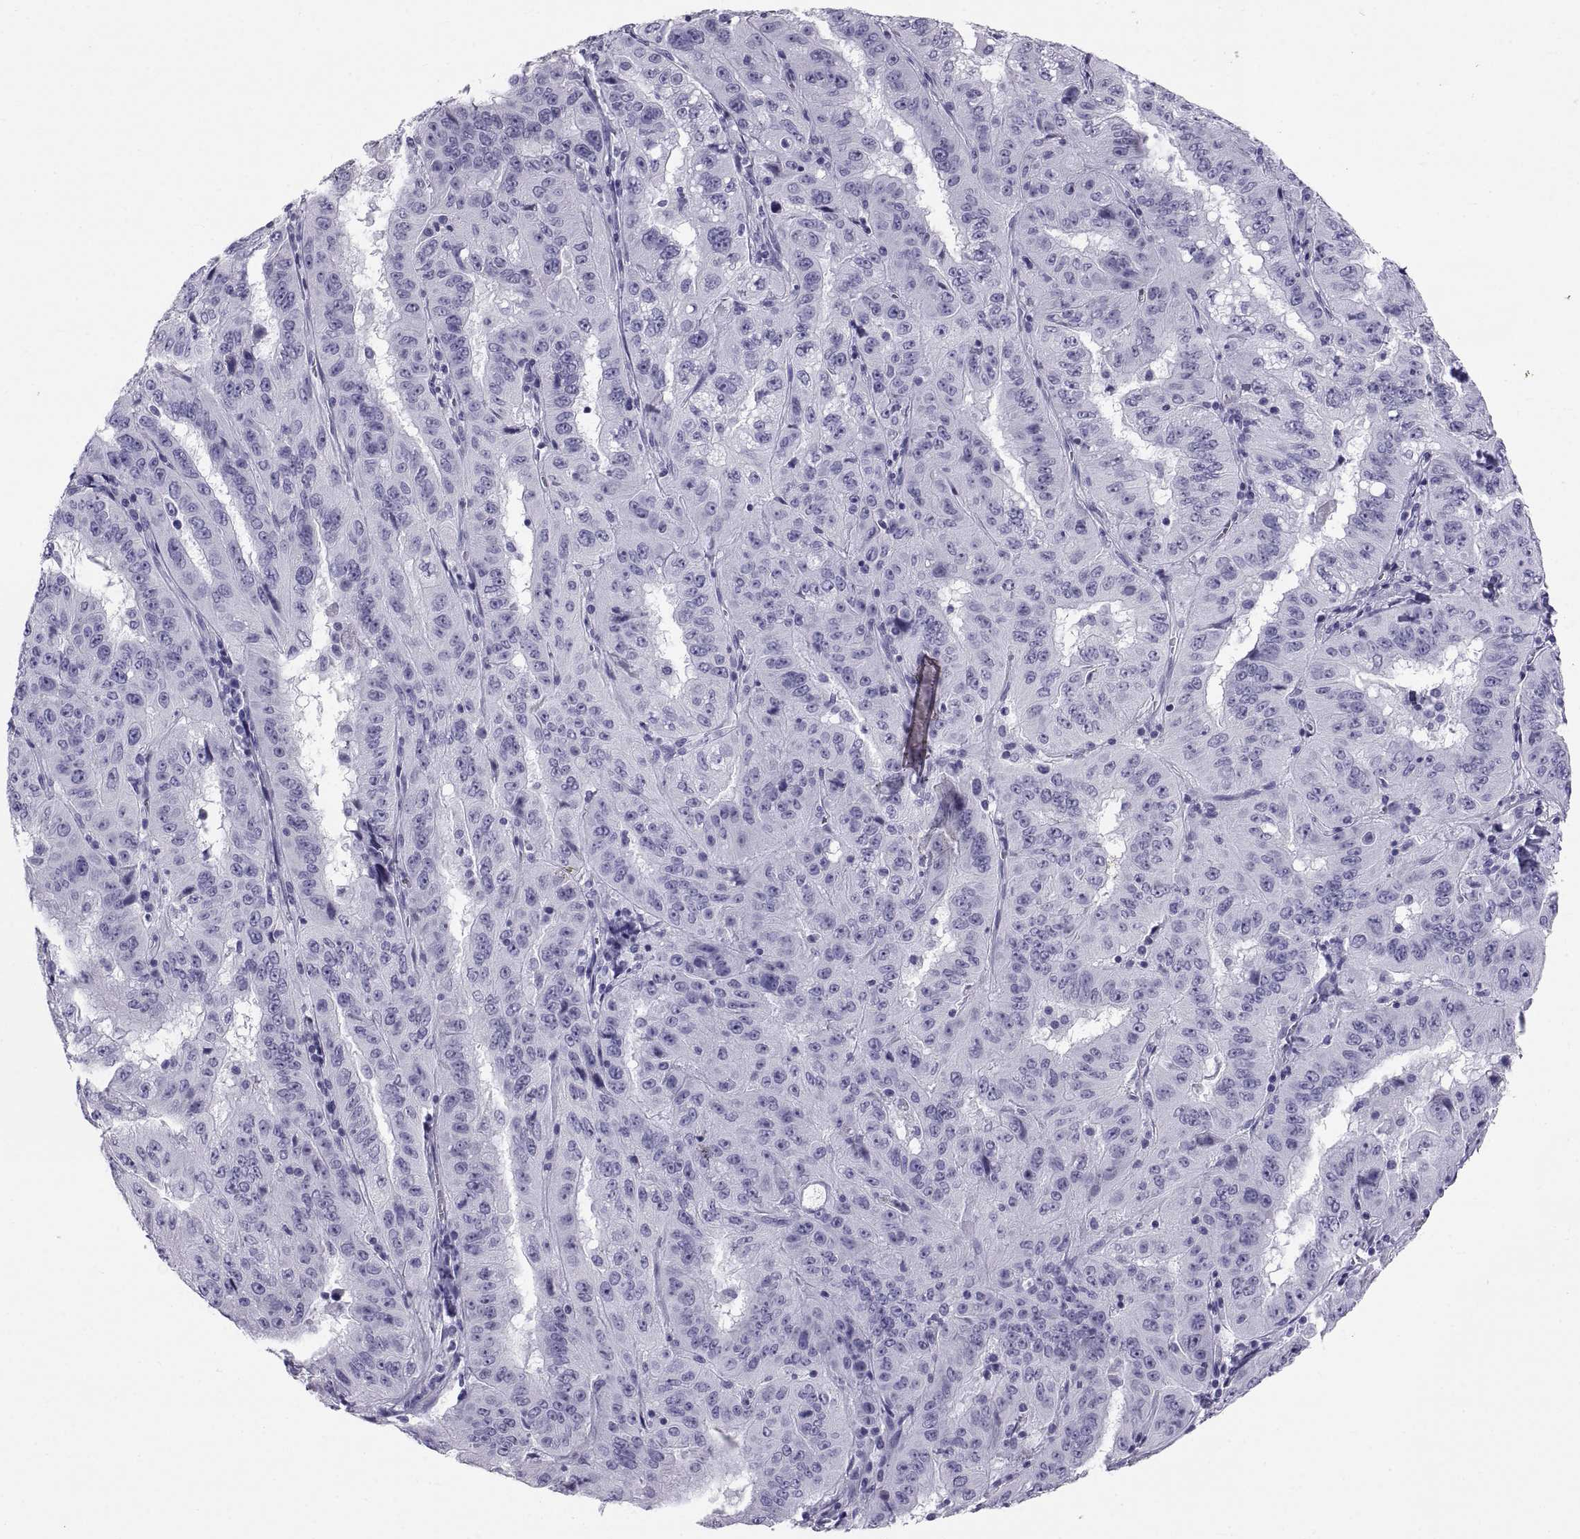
{"staining": {"intensity": "negative", "quantity": "none", "location": "none"}, "tissue": "pancreatic cancer", "cell_type": "Tumor cells", "image_type": "cancer", "snomed": [{"axis": "morphology", "description": "Adenocarcinoma, NOS"}, {"axis": "topography", "description": "Pancreas"}], "caption": "Immunohistochemical staining of pancreatic cancer displays no significant positivity in tumor cells.", "gene": "CT47A10", "patient": {"sex": "male", "age": 63}}